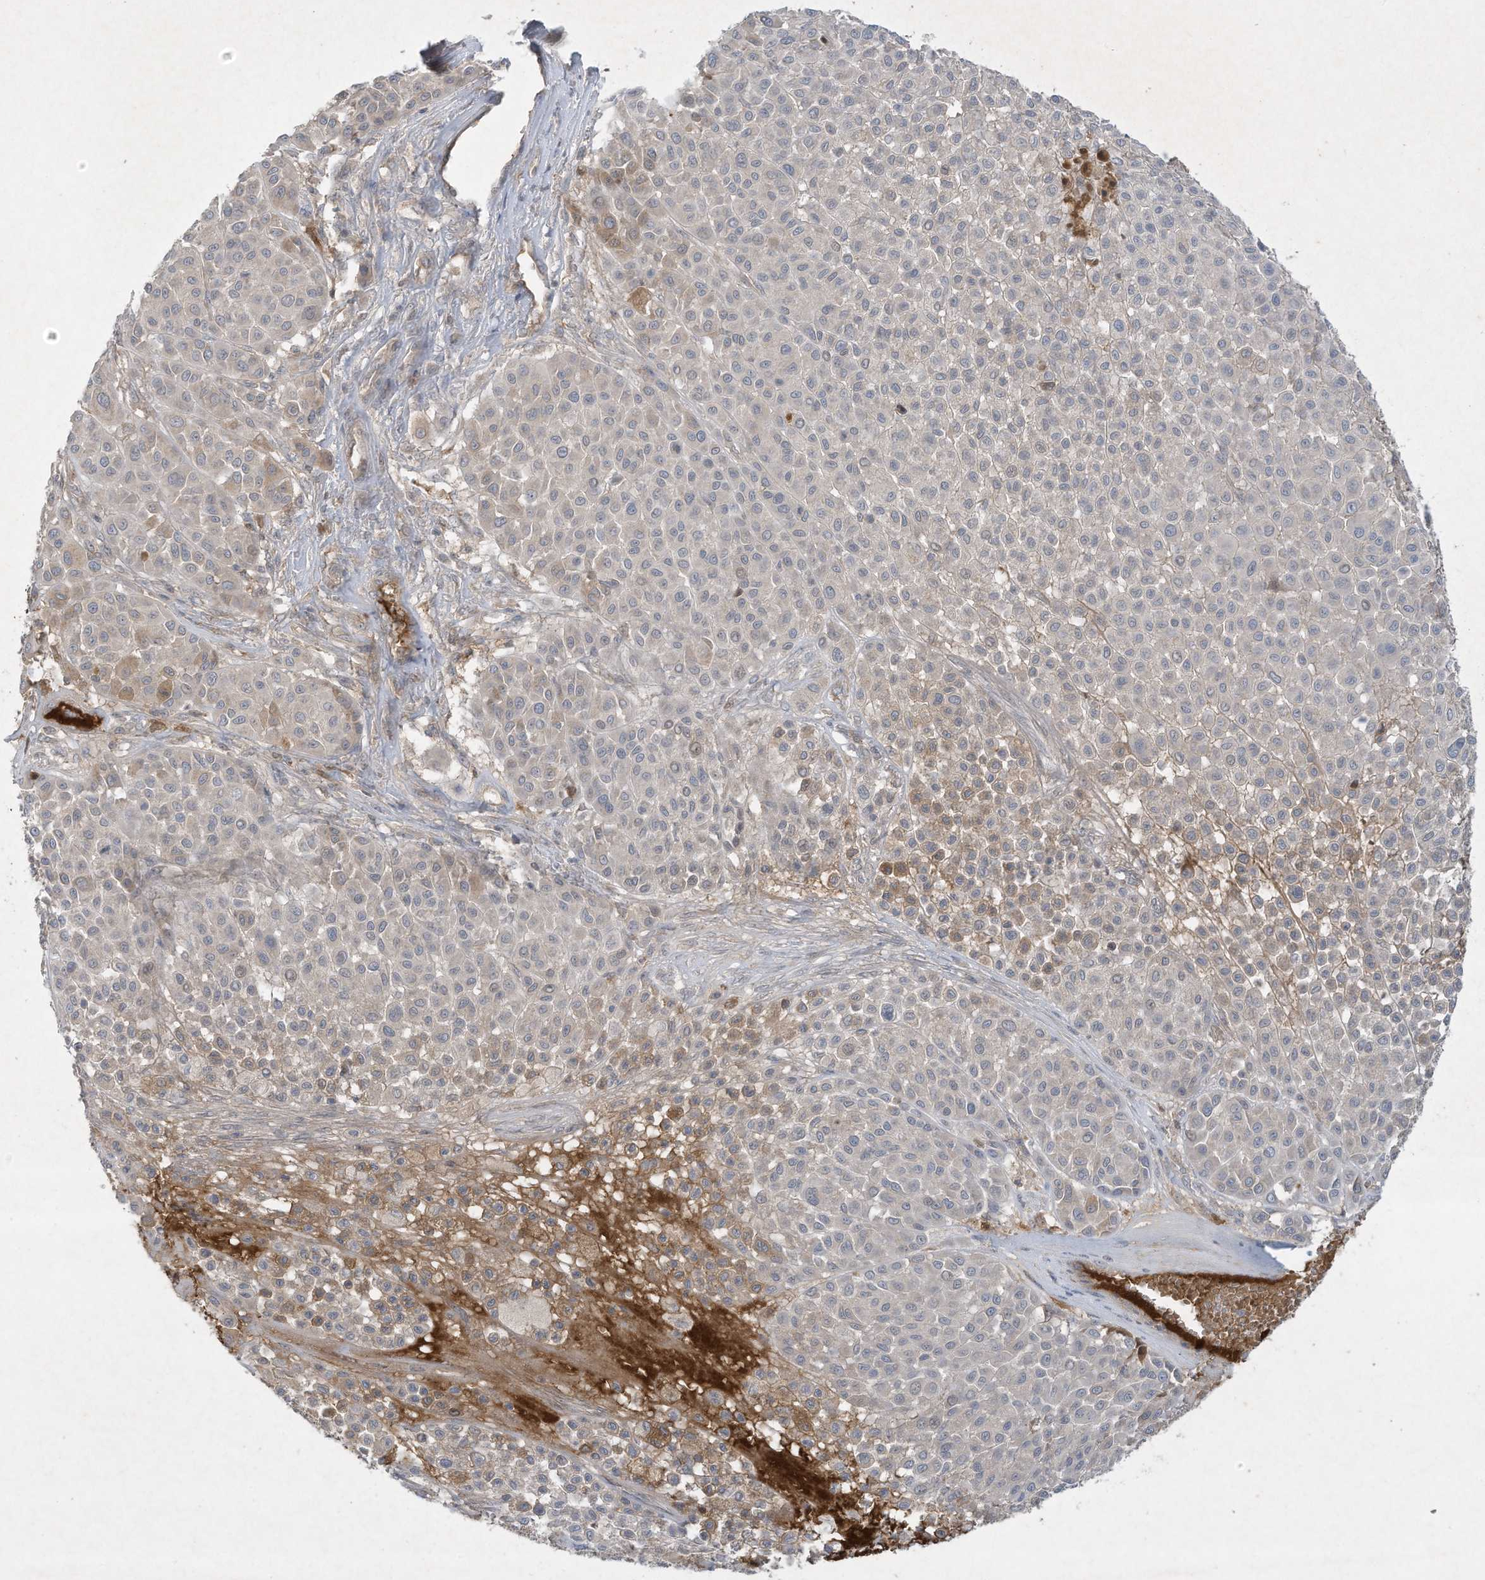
{"staining": {"intensity": "negative", "quantity": "none", "location": "none"}, "tissue": "melanoma", "cell_type": "Tumor cells", "image_type": "cancer", "snomed": [{"axis": "morphology", "description": "Malignant melanoma, Metastatic site"}, {"axis": "topography", "description": "Soft tissue"}], "caption": "The histopathology image reveals no staining of tumor cells in malignant melanoma (metastatic site).", "gene": "FETUB", "patient": {"sex": "male", "age": 41}}